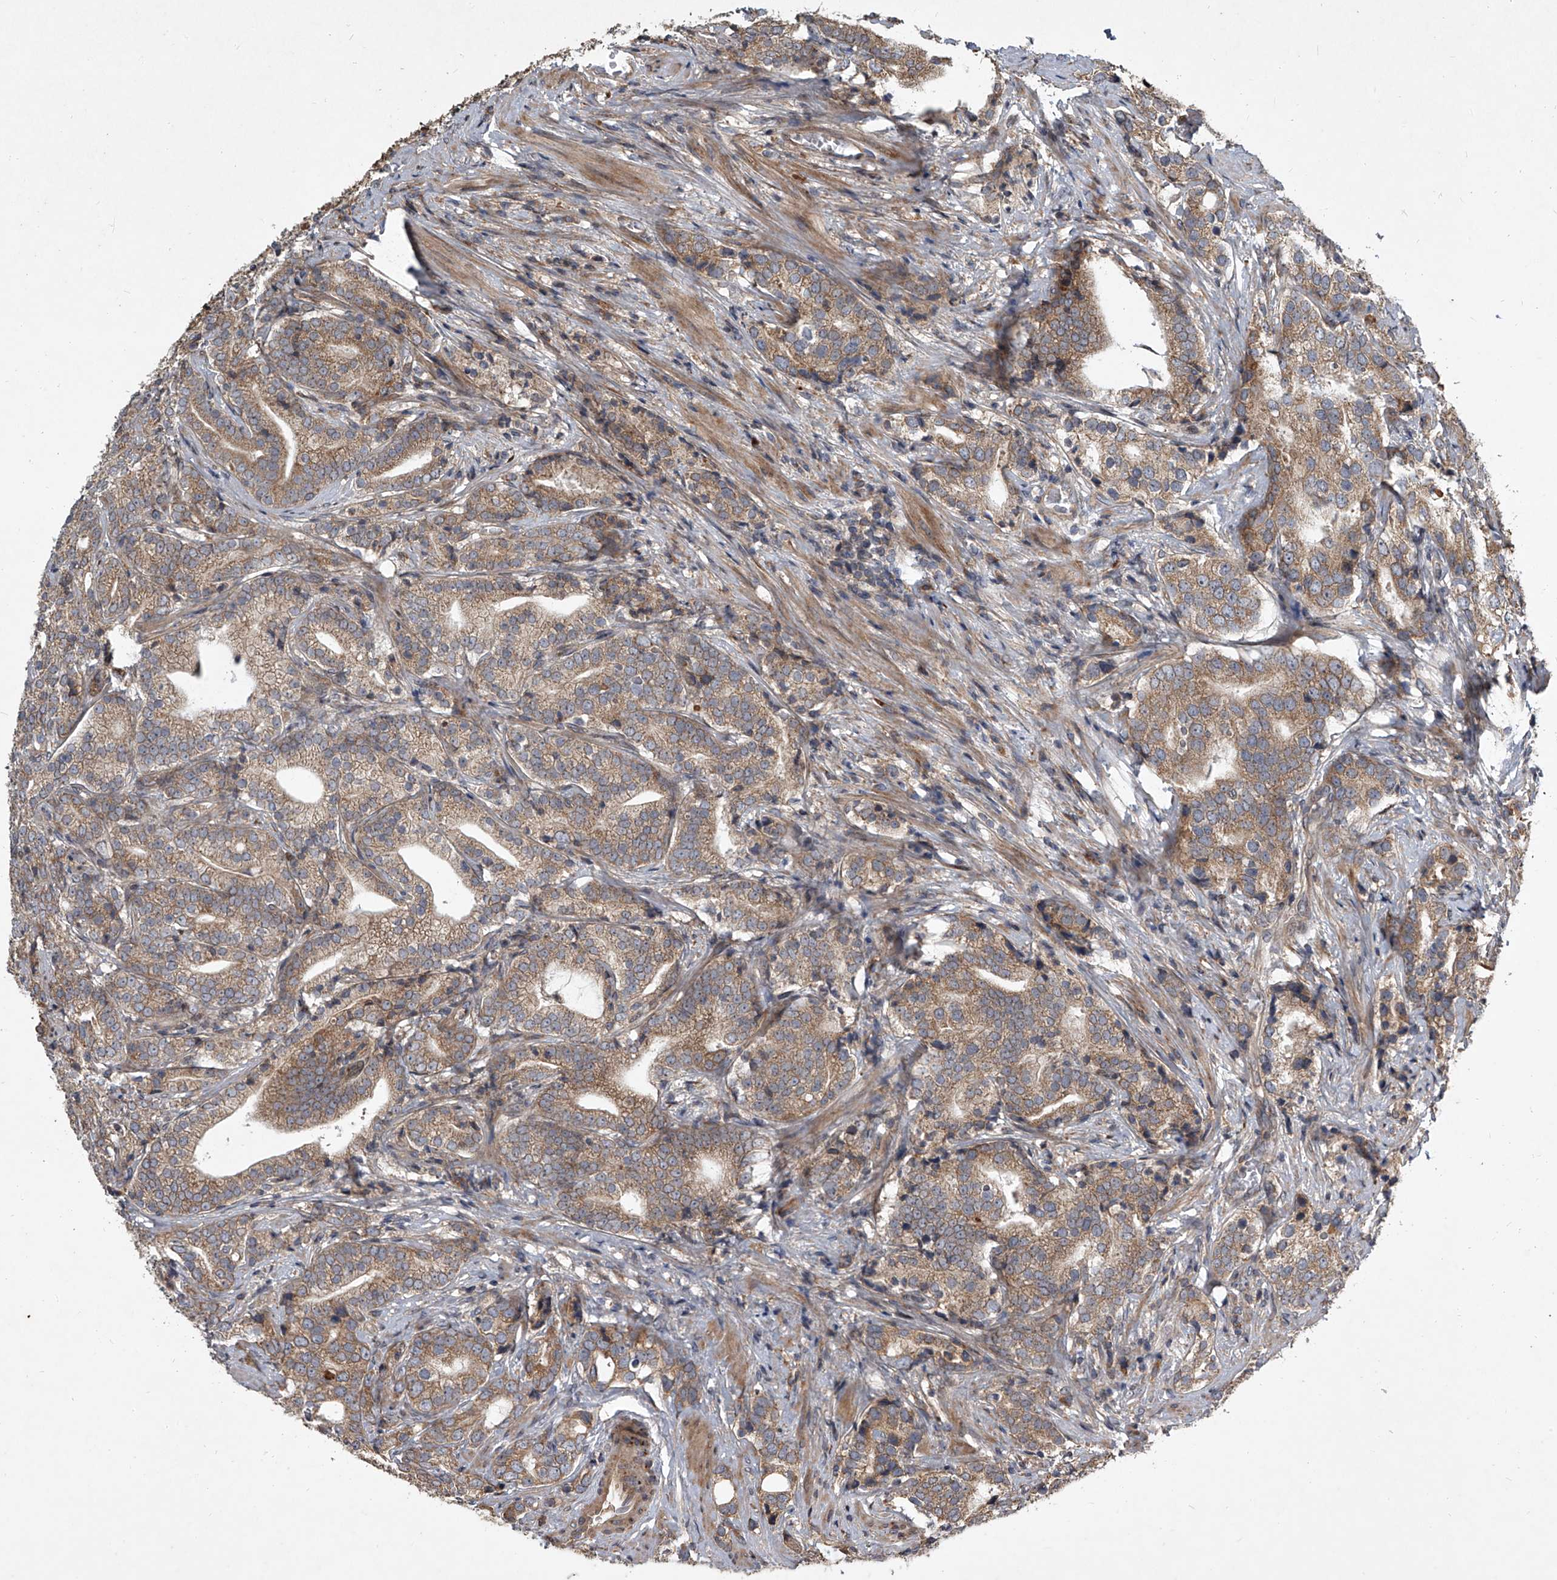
{"staining": {"intensity": "moderate", "quantity": ">75%", "location": "cytoplasmic/membranous"}, "tissue": "prostate cancer", "cell_type": "Tumor cells", "image_type": "cancer", "snomed": [{"axis": "morphology", "description": "Adenocarcinoma, High grade"}, {"axis": "topography", "description": "Prostate"}], "caption": "Immunohistochemistry image of prostate high-grade adenocarcinoma stained for a protein (brown), which displays medium levels of moderate cytoplasmic/membranous staining in about >75% of tumor cells.", "gene": "EVA1C", "patient": {"sex": "male", "age": 57}}